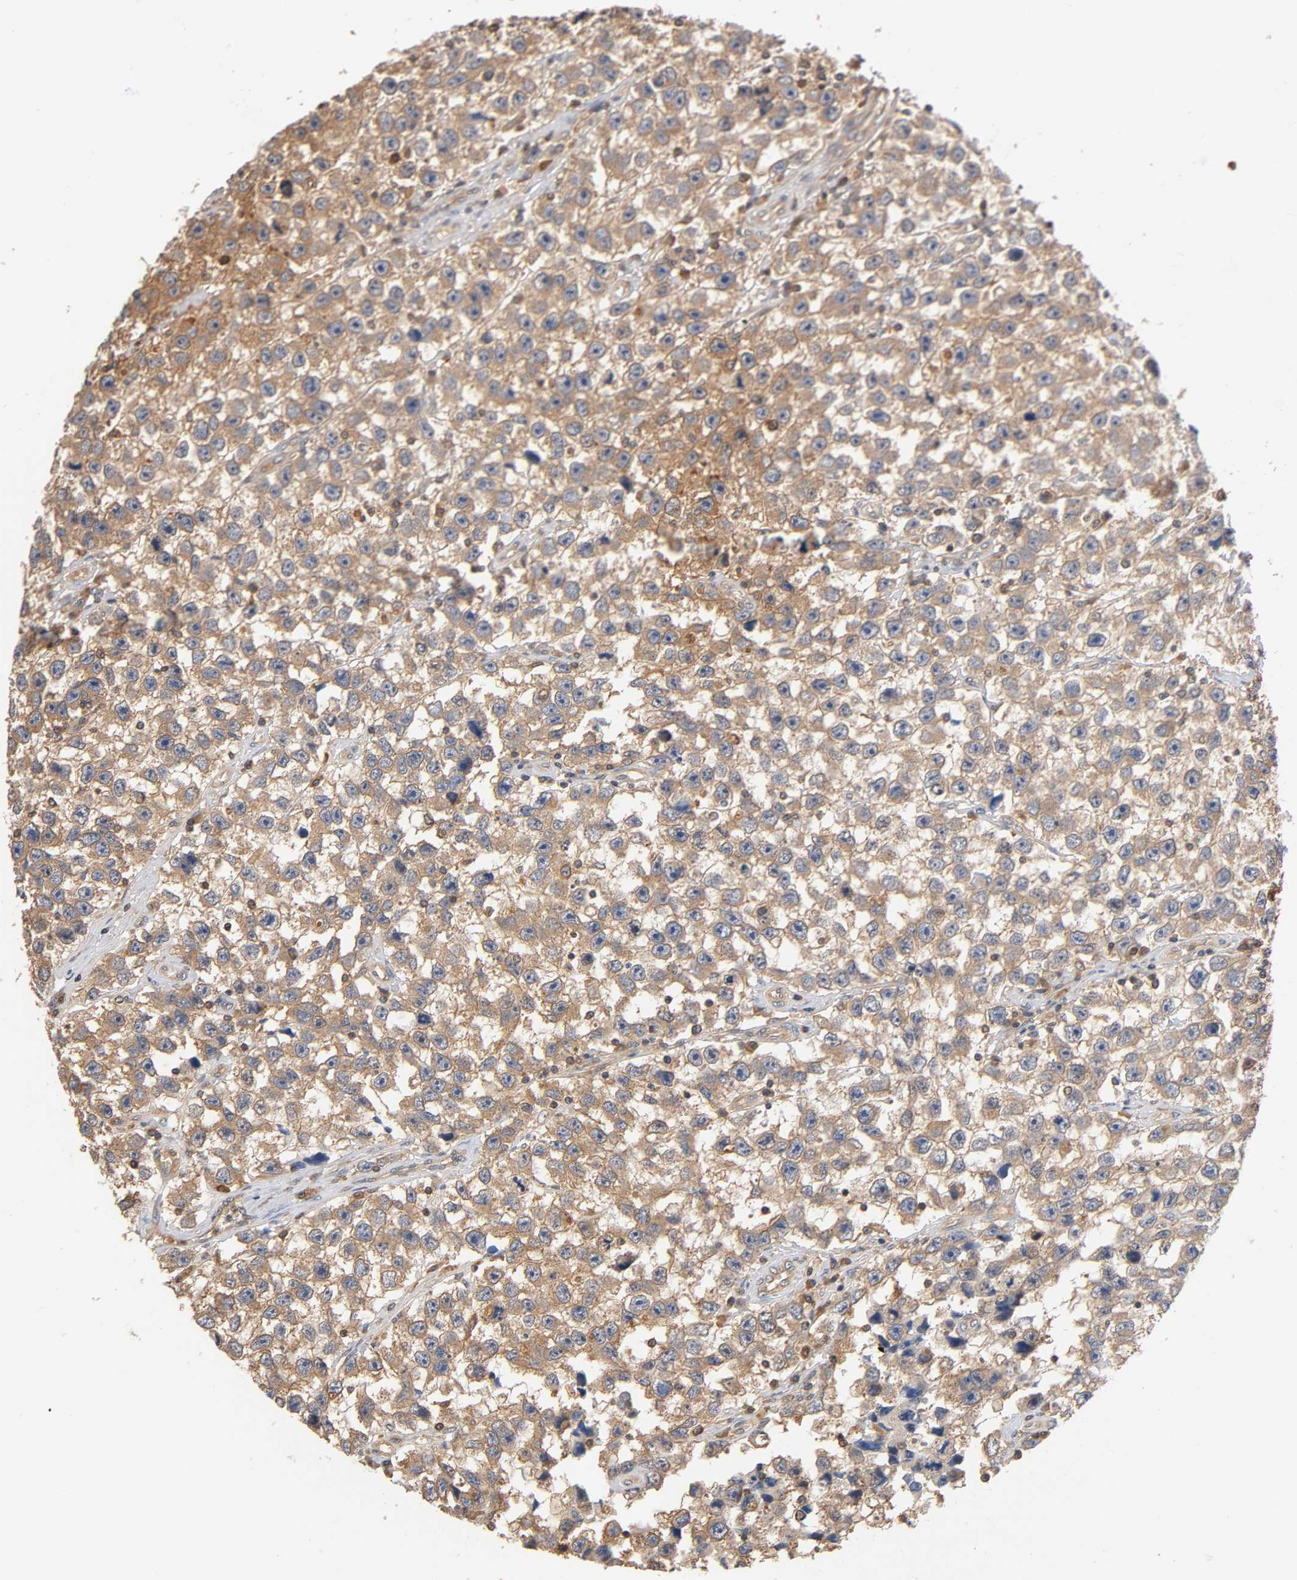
{"staining": {"intensity": "weak", "quantity": ">75%", "location": "cytoplasmic/membranous"}, "tissue": "testis cancer", "cell_type": "Tumor cells", "image_type": "cancer", "snomed": [{"axis": "morphology", "description": "Seminoma, NOS"}, {"axis": "topography", "description": "Testis"}], "caption": "Testis cancer (seminoma) tissue reveals weak cytoplasmic/membranous expression in approximately >75% of tumor cells The staining was performed using DAB to visualize the protein expression in brown, while the nuclei were stained in blue with hematoxylin (Magnification: 20x).", "gene": "ALDOA", "patient": {"sex": "male", "age": 33}}